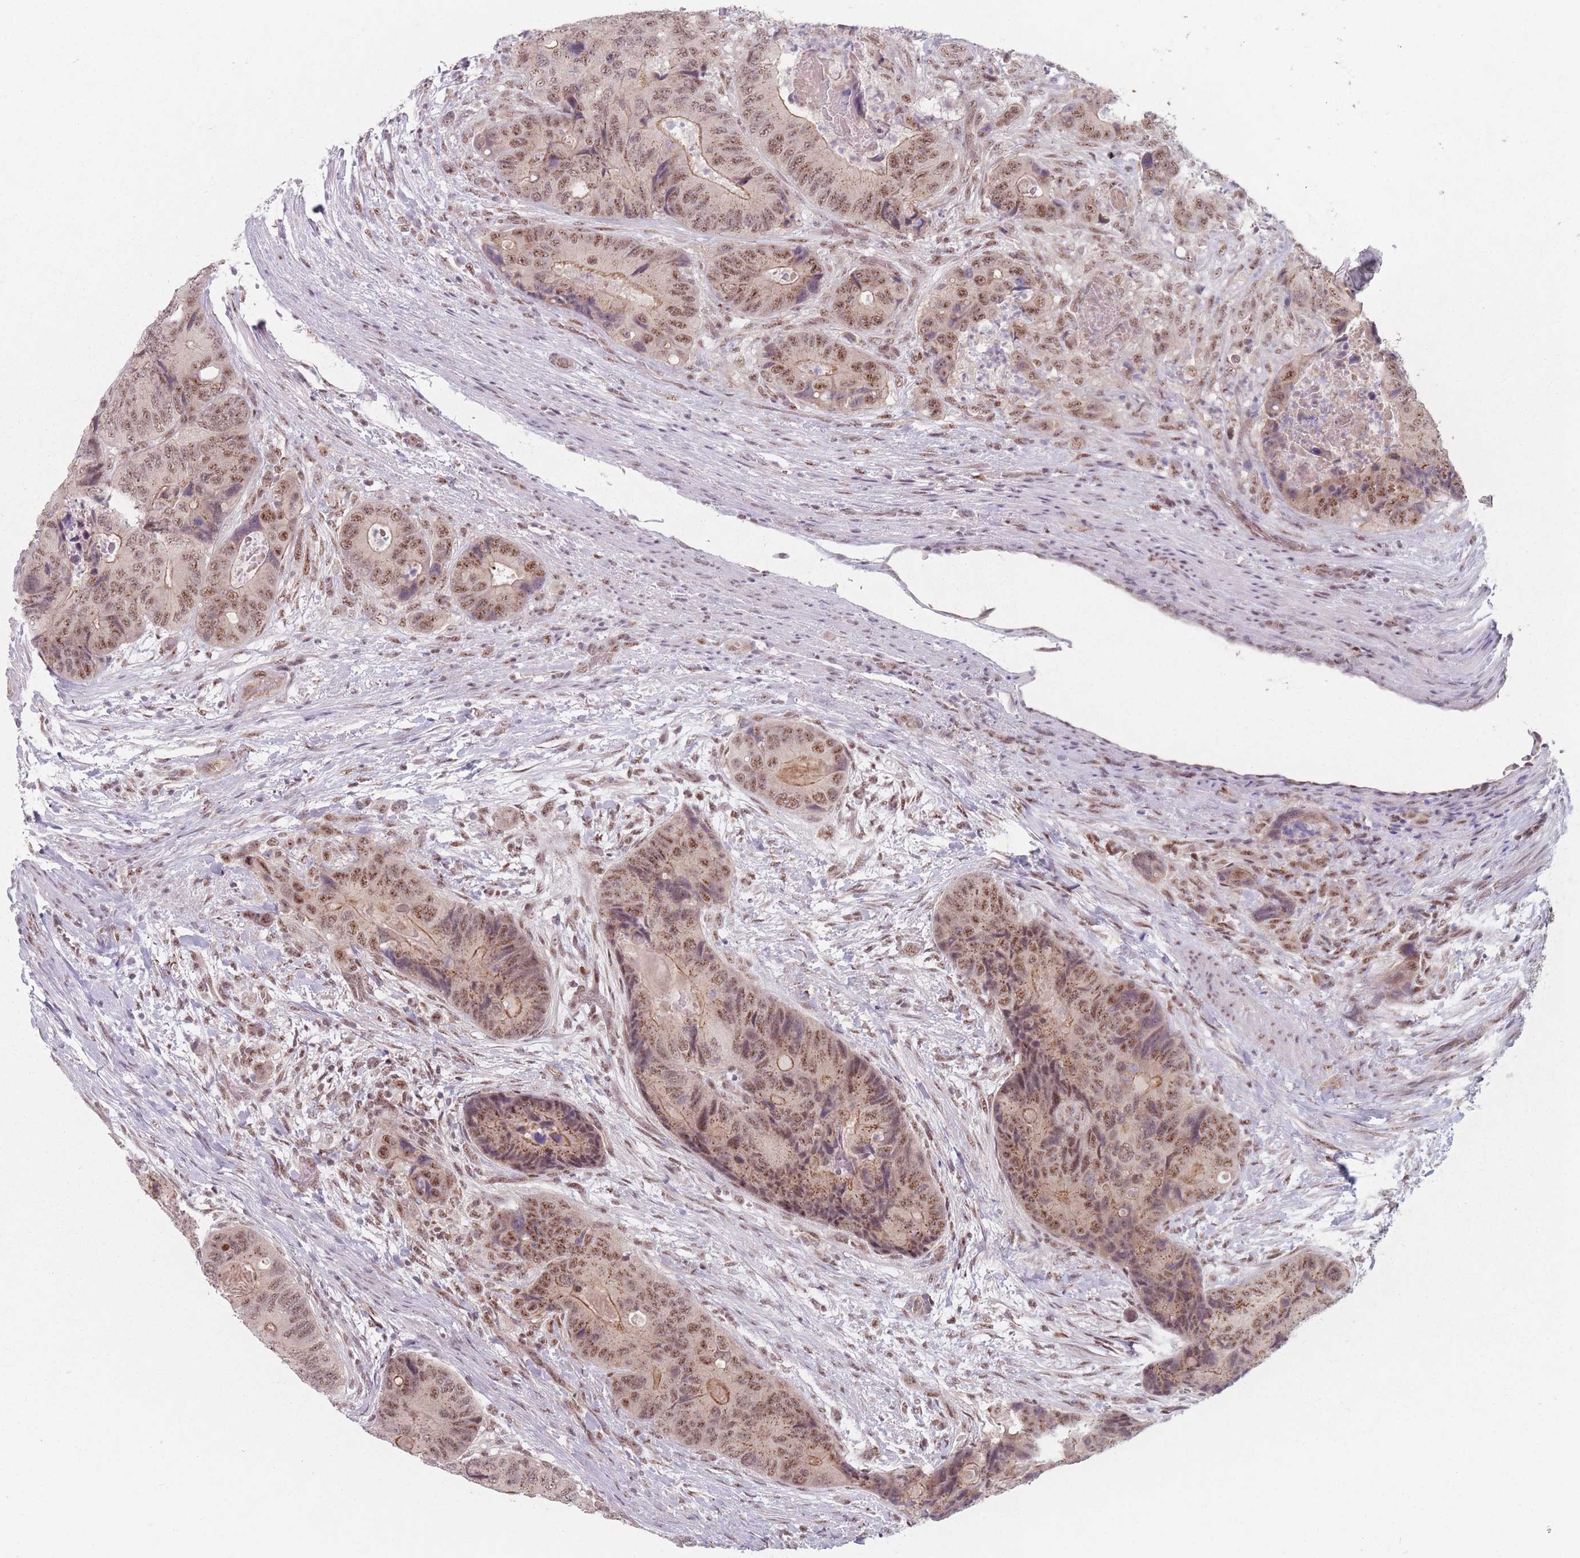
{"staining": {"intensity": "moderate", "quantity": ">75%", "location": "nuclear"}, "tissue": "colorectal cancer", "cell_type": "Tumor cells", "image_type": "cancer", "snomed": [{"axis": "morphology", "description": "Adenocarcinoma, NOS"}, {"axis": "topography", "description": "Colon"}], "caption": "Moderate nuclear expression for a protein is identified in approximately >75% of tumor cells of colorectal adenocarcinoma using immunohistochemistry (IHC).", "gene": "ZC3H14", "patient": {"sex": "male", "age": 84}}